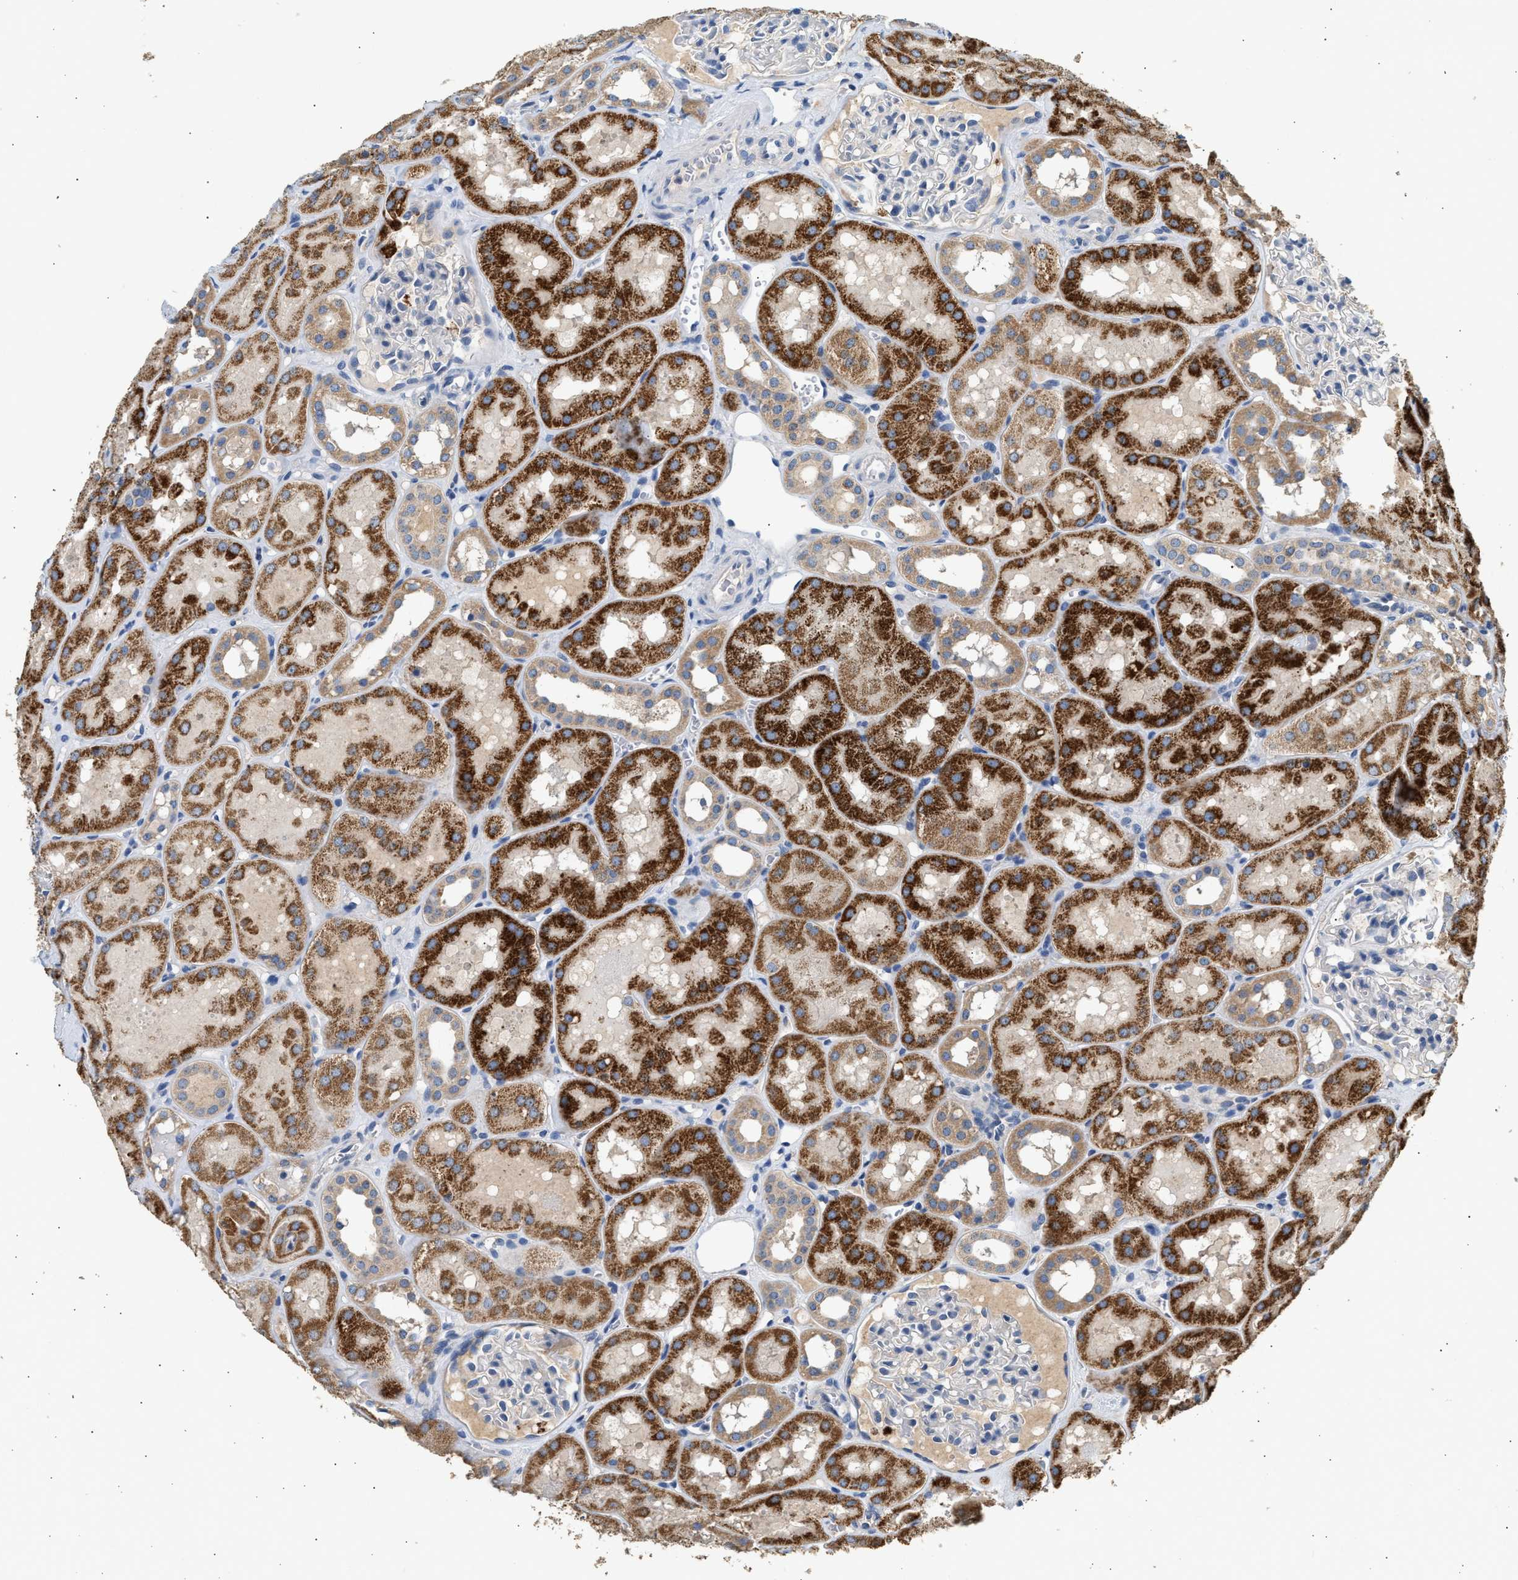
{"staining": {"intensity": "negative", "quantity": "none", "location": "none"}, "tissue": "kidney", "cell_type": "Cells in glomeruli", "image_type": "normal", "snomed": [{"axis": "morphology", "description": "Normal tissue, NOS"}, {"axis": "topography", "description": "Kidney"}, {"axis": "topography", "description": "Urinary bladder"}], "caption": "The image reveals no significant staining in cells in glomeruli of kidney.", "gene": "WDR31", "patient": {"sex": "male", "age": 16}}